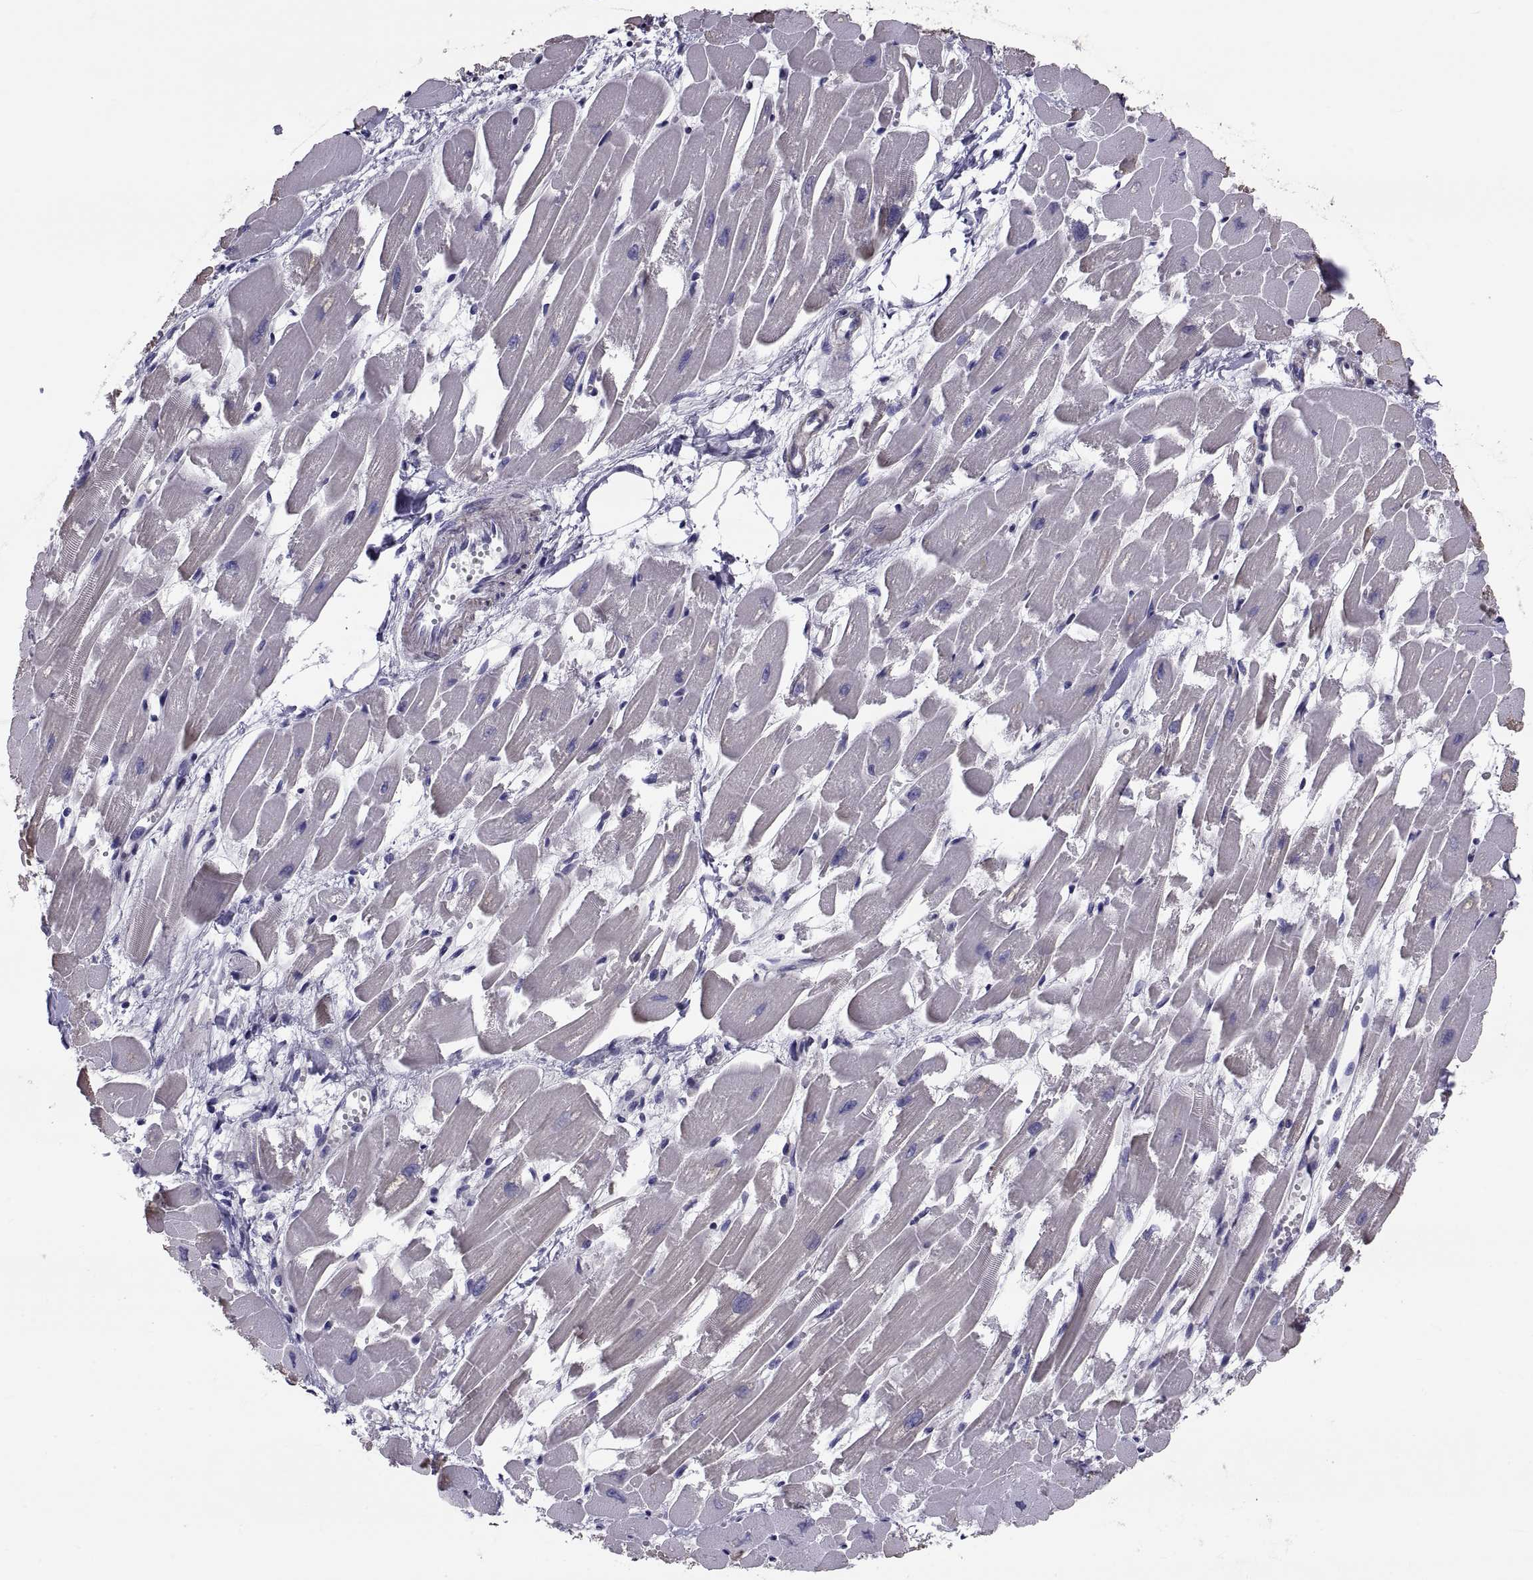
{"staining": {"intensity": "negative", "quantity": "none", "location": "none"}, "tissue": "heart muscle", "cell_type": "Cardiomyocytes", "image_type": "normal", "snomed": [{"axis": "morphology", "description": "Normal tissue, NOS"}, {"axis": "topography", "description": "Heart"}], "caption": "DAB (3,3'-diaminobenzidine) immunohistochemical staining of unremarkable human heart muscle demonstrates no significant staining in cardiomyocytes. (DAB IHC, high magnification).", "gene": "ANO1", "patient": {"sex": "female", "age": 52}}